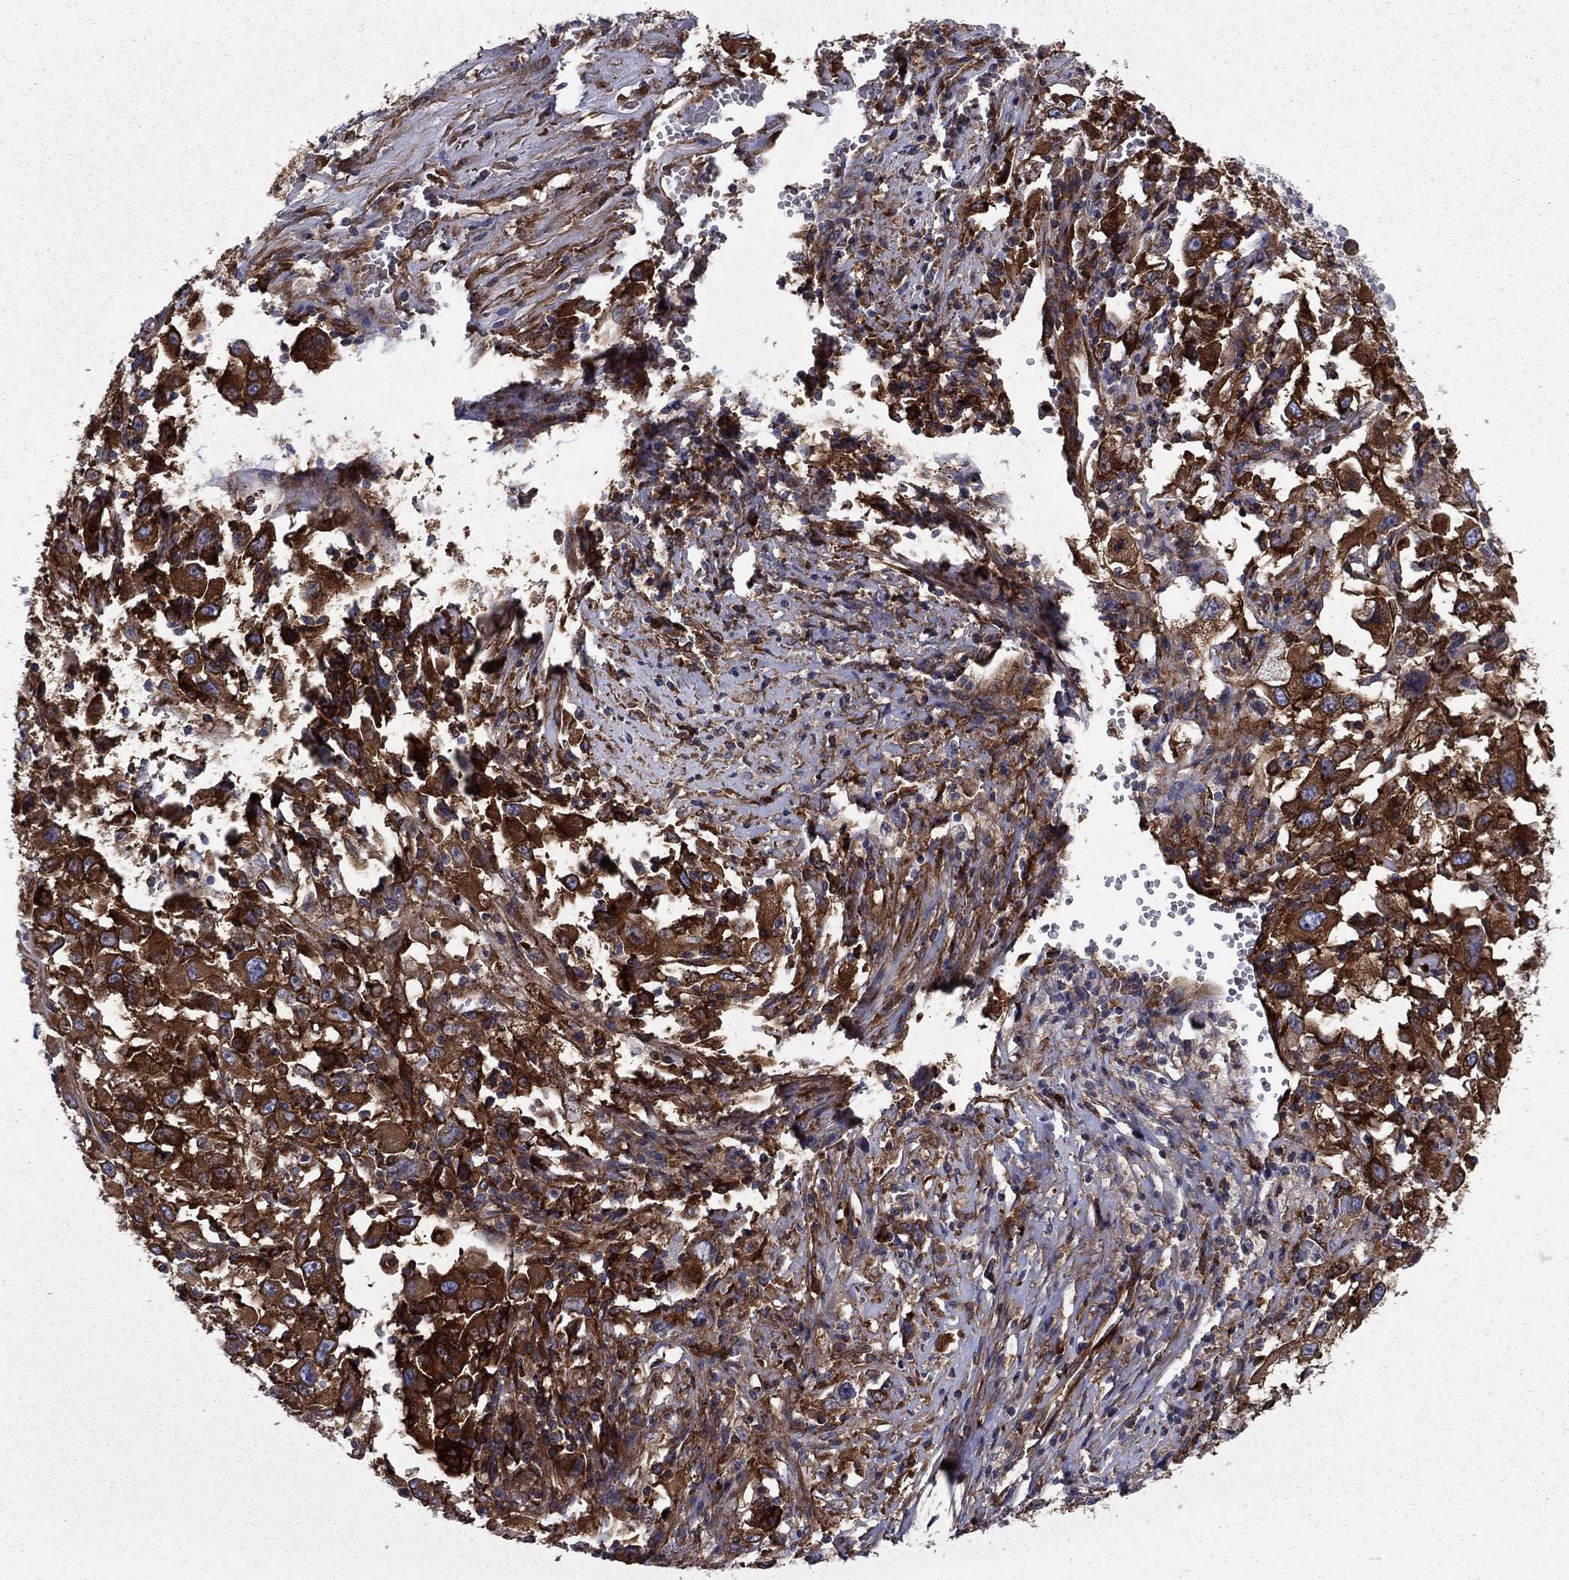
{"staining": {"intensity": "strong", "quantity": ">75%", "location": "cytoplasmic/membranous"}, "tissue": "melanoma", "cell_type": "Tumor cells", "image_type": "cancer", "snomed": [{"axis": "morphology", "description": "Malignant melanoma, Metastatic site"}, {"axis": "topography", "description": "Soft tissue"}], "caption": "Melanoma stained with DAB immunohistochemistry shows high levels of strong cytoplasmic/membranous staining in approximately >75% of tumor cells. (DAB (3,3'-diaminobenzidine) IHC, brown staining for protein, blue staining for nuclei).", "gene": "EHBP1L1", "patient": {"sex": "male", "age": 50}}